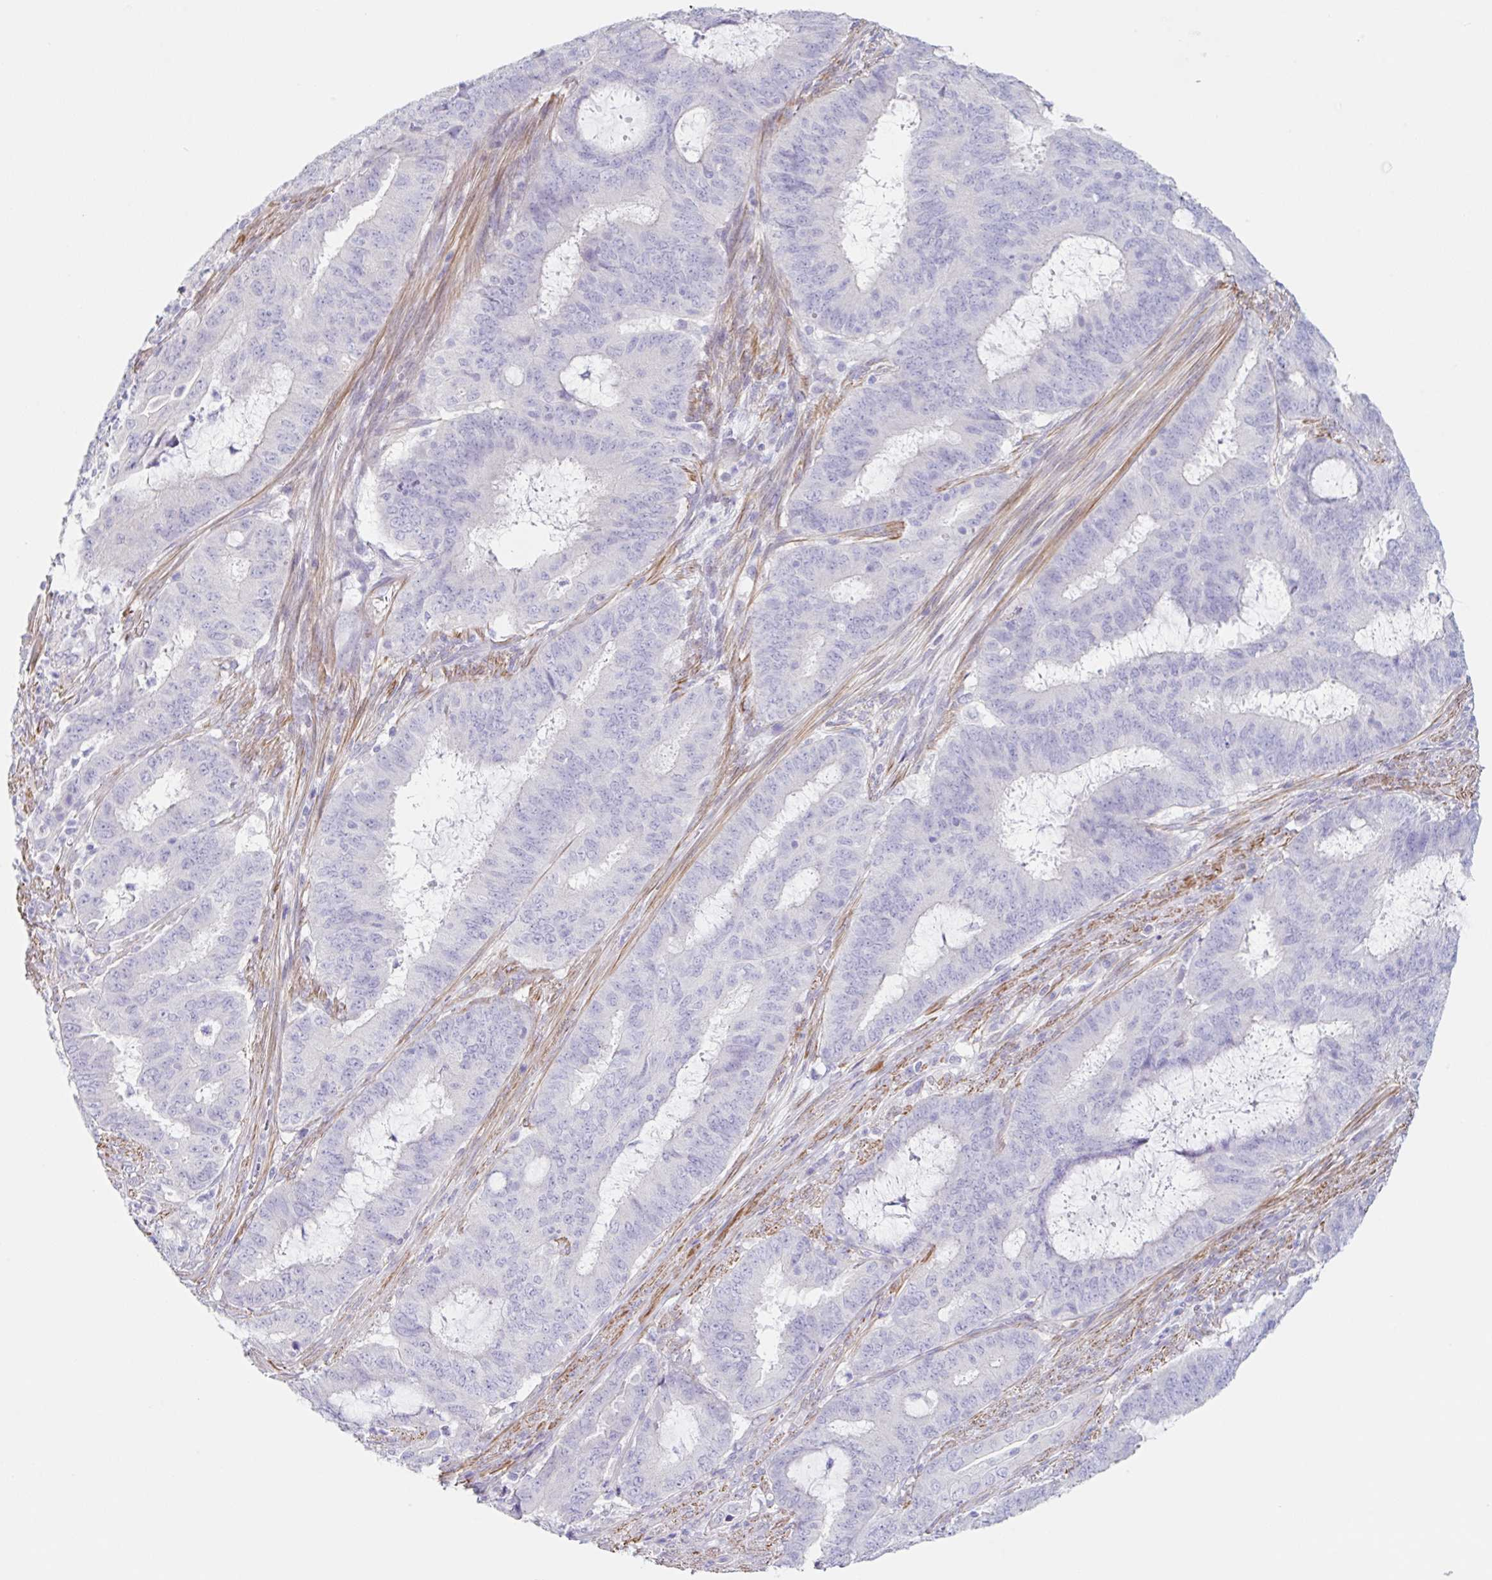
{"staining": {"intensity": "negative", "quantity": "none", "location": "none"}, "tissue": "endometrial cancer", "cell_type": "Tumor cells", "image_type": "cancer", "snomed": [{"axis": "morphology", "description": "Adenocarcinoma, NOS"}, {"axis": "topography", "description": "Endometrium"}], "caption": "Endometrial adenocarcinoma was stained to show a protein in brown. There is no significant staining in tumor cells.", "gene": "DCAF17", "patient": {"sex": "female", "age": 51}}